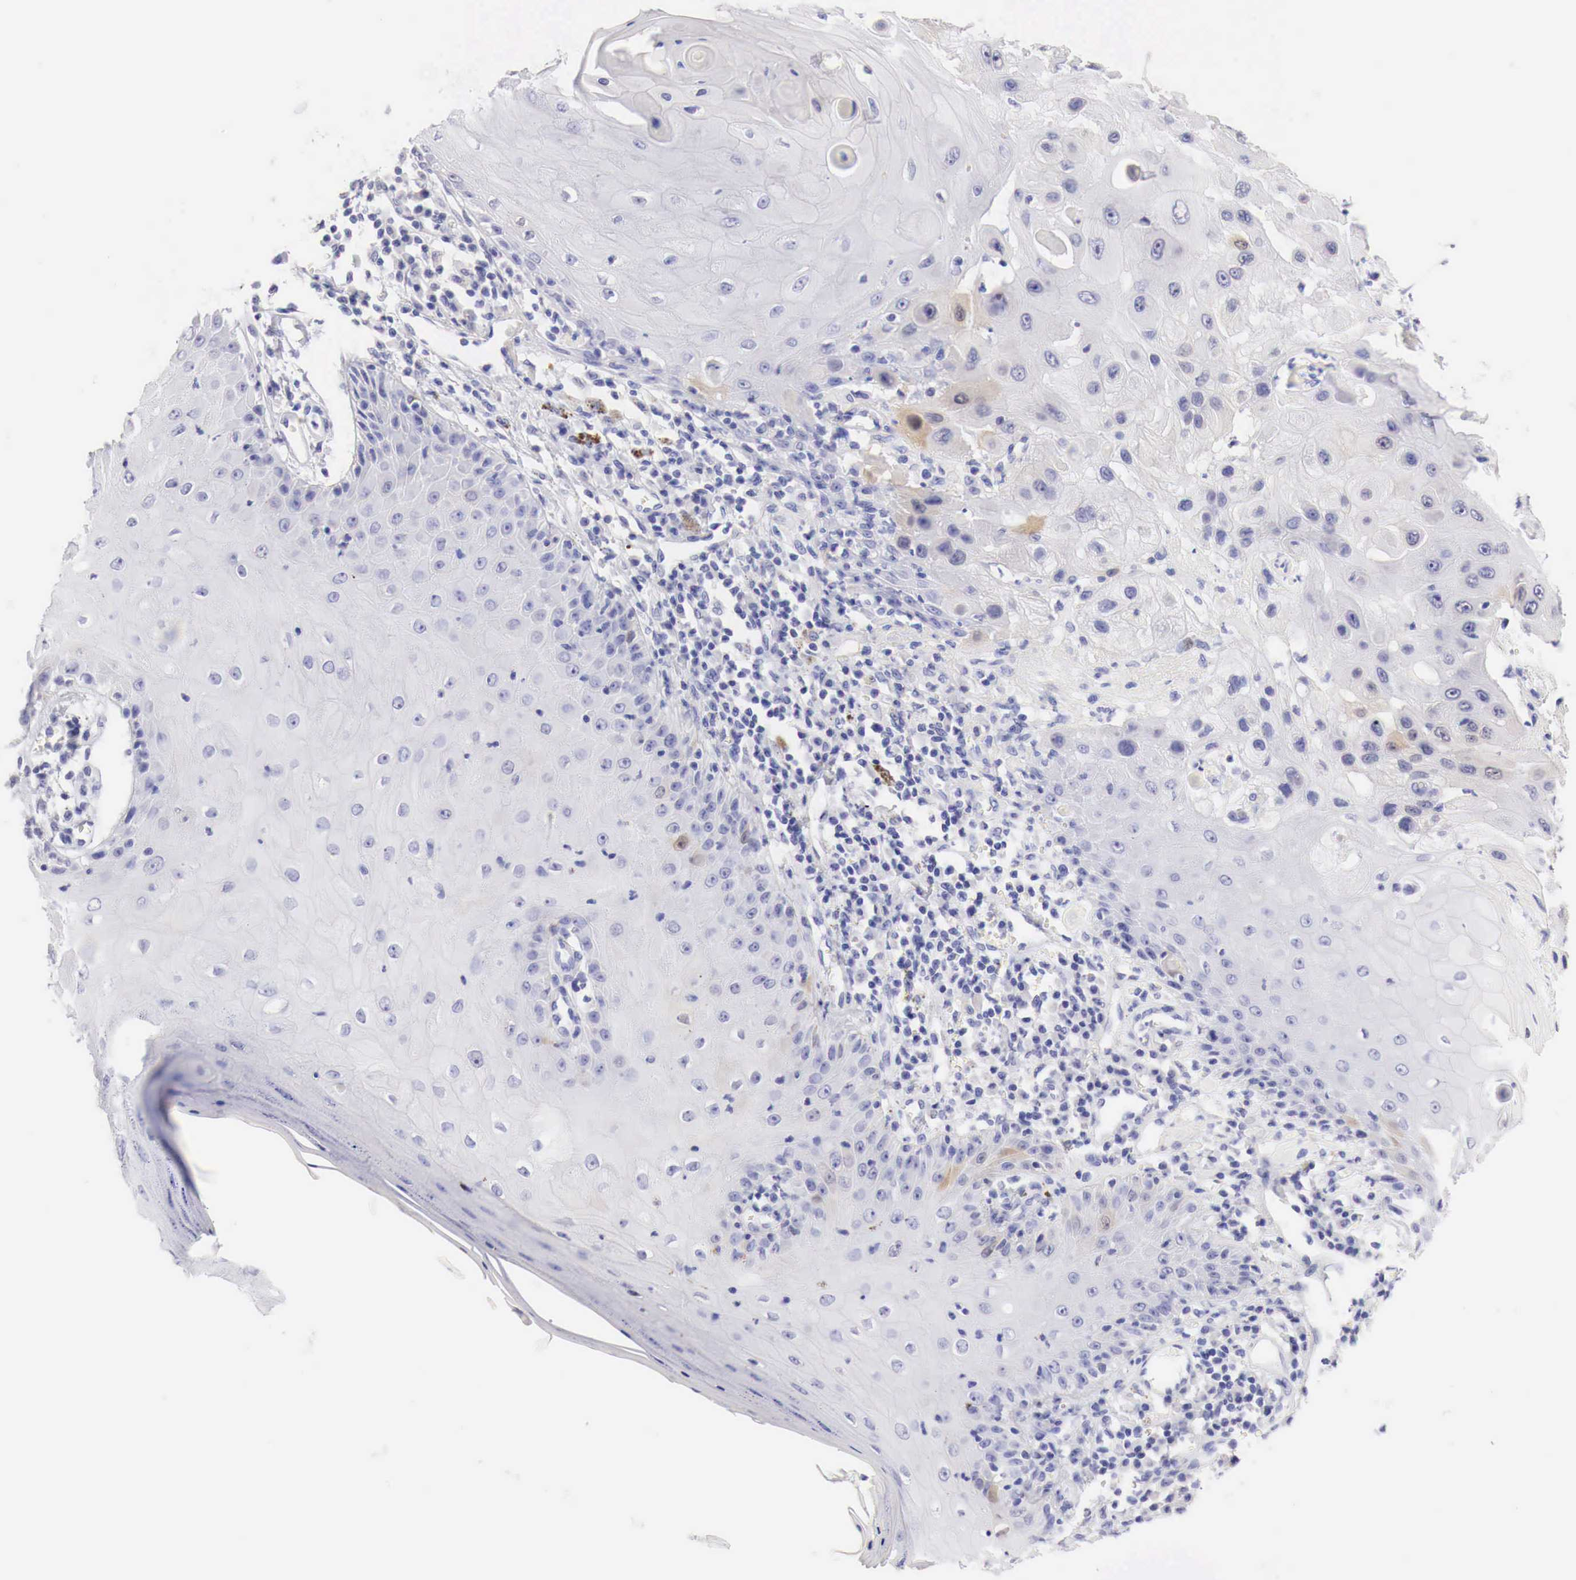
{"staining": {"intensity": "moderate", "quantity": "<25%", "location": "cytoplasmic/membranous"}, "tissue": "skin cancer", "cell_type": "Tumor cells", "image_type": "cancer", "snomed": [{"axis": "morphology", "description": "Squamous cell carcinoma, NOS"}, {"axis": "topography", "description": "Skin"}, {"axis": "topography", "description": "Anal"}], "caption": "Skin cancer (squamous cell carcinoma) stained with a brown dye displays moderate cytoplasmic/membranous positive staining in approximately <25% of tumor cells.", "gene": "CDKN2A", "patient": {"sex": "male", "age": 61}}